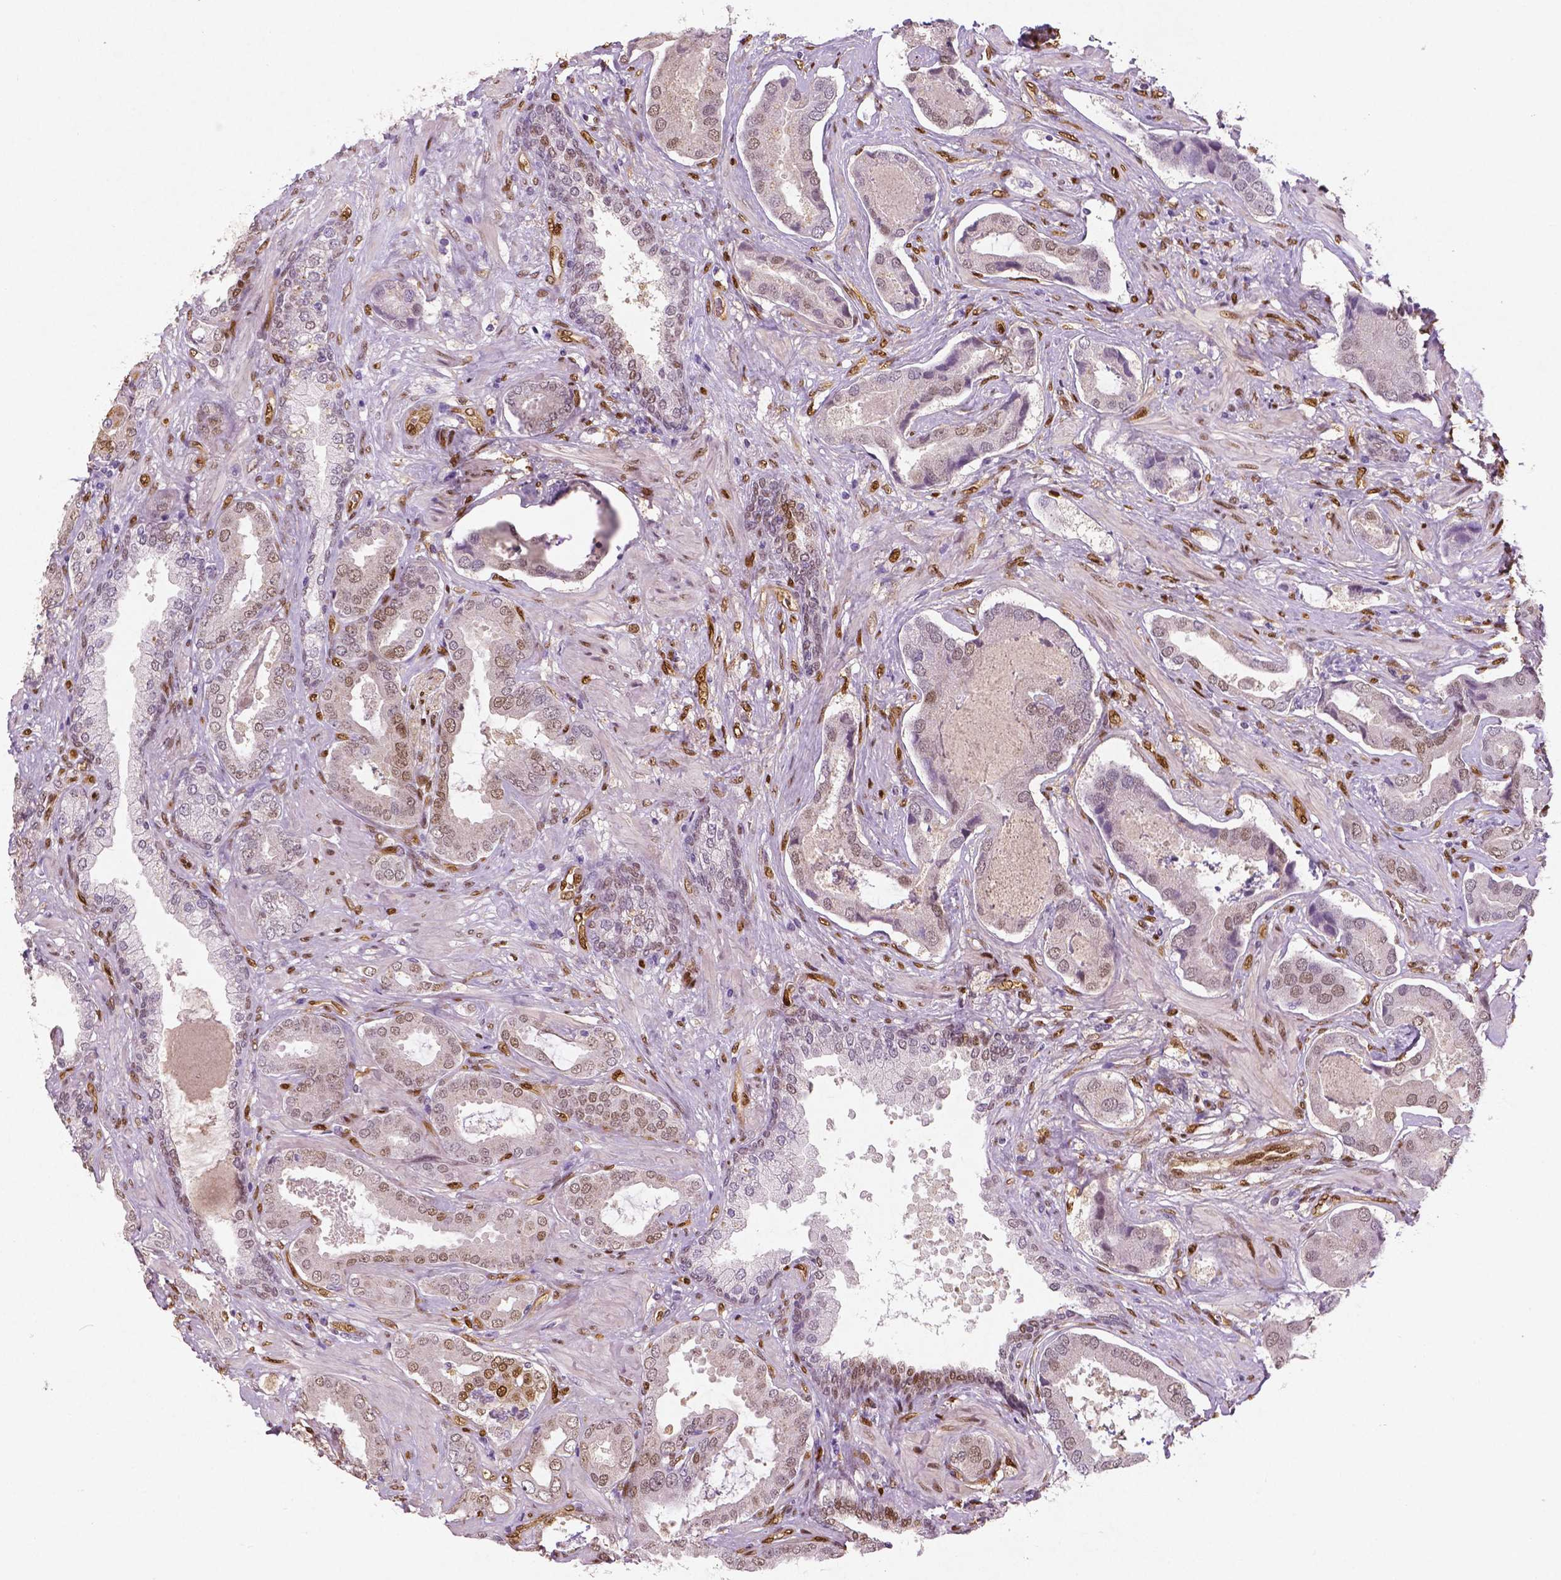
{"staining": {"intensity": "moderate", "quantity": "25%-75%", "location": "cytoplasmic/membranous,nuclear"}, "tissue": "prostate cancer", "cell_type": "Tumor cells", "image_type": "cancer", "snomed": [{"axis": "morphology", "description": "Adenocarcinoma, NOS"}, {"axis": "topography", "description": "Prostate"}], "caption": "IHC (DAB) staining of human prostate cancer (adenocarcinoma) demonstrates moderate cytoplasmic/membranous and nuclear protein staining in approximately 25%-75% of tumor cells.", "gene": "WWTR1", "patient": {"sex": "male", "age": 64}}